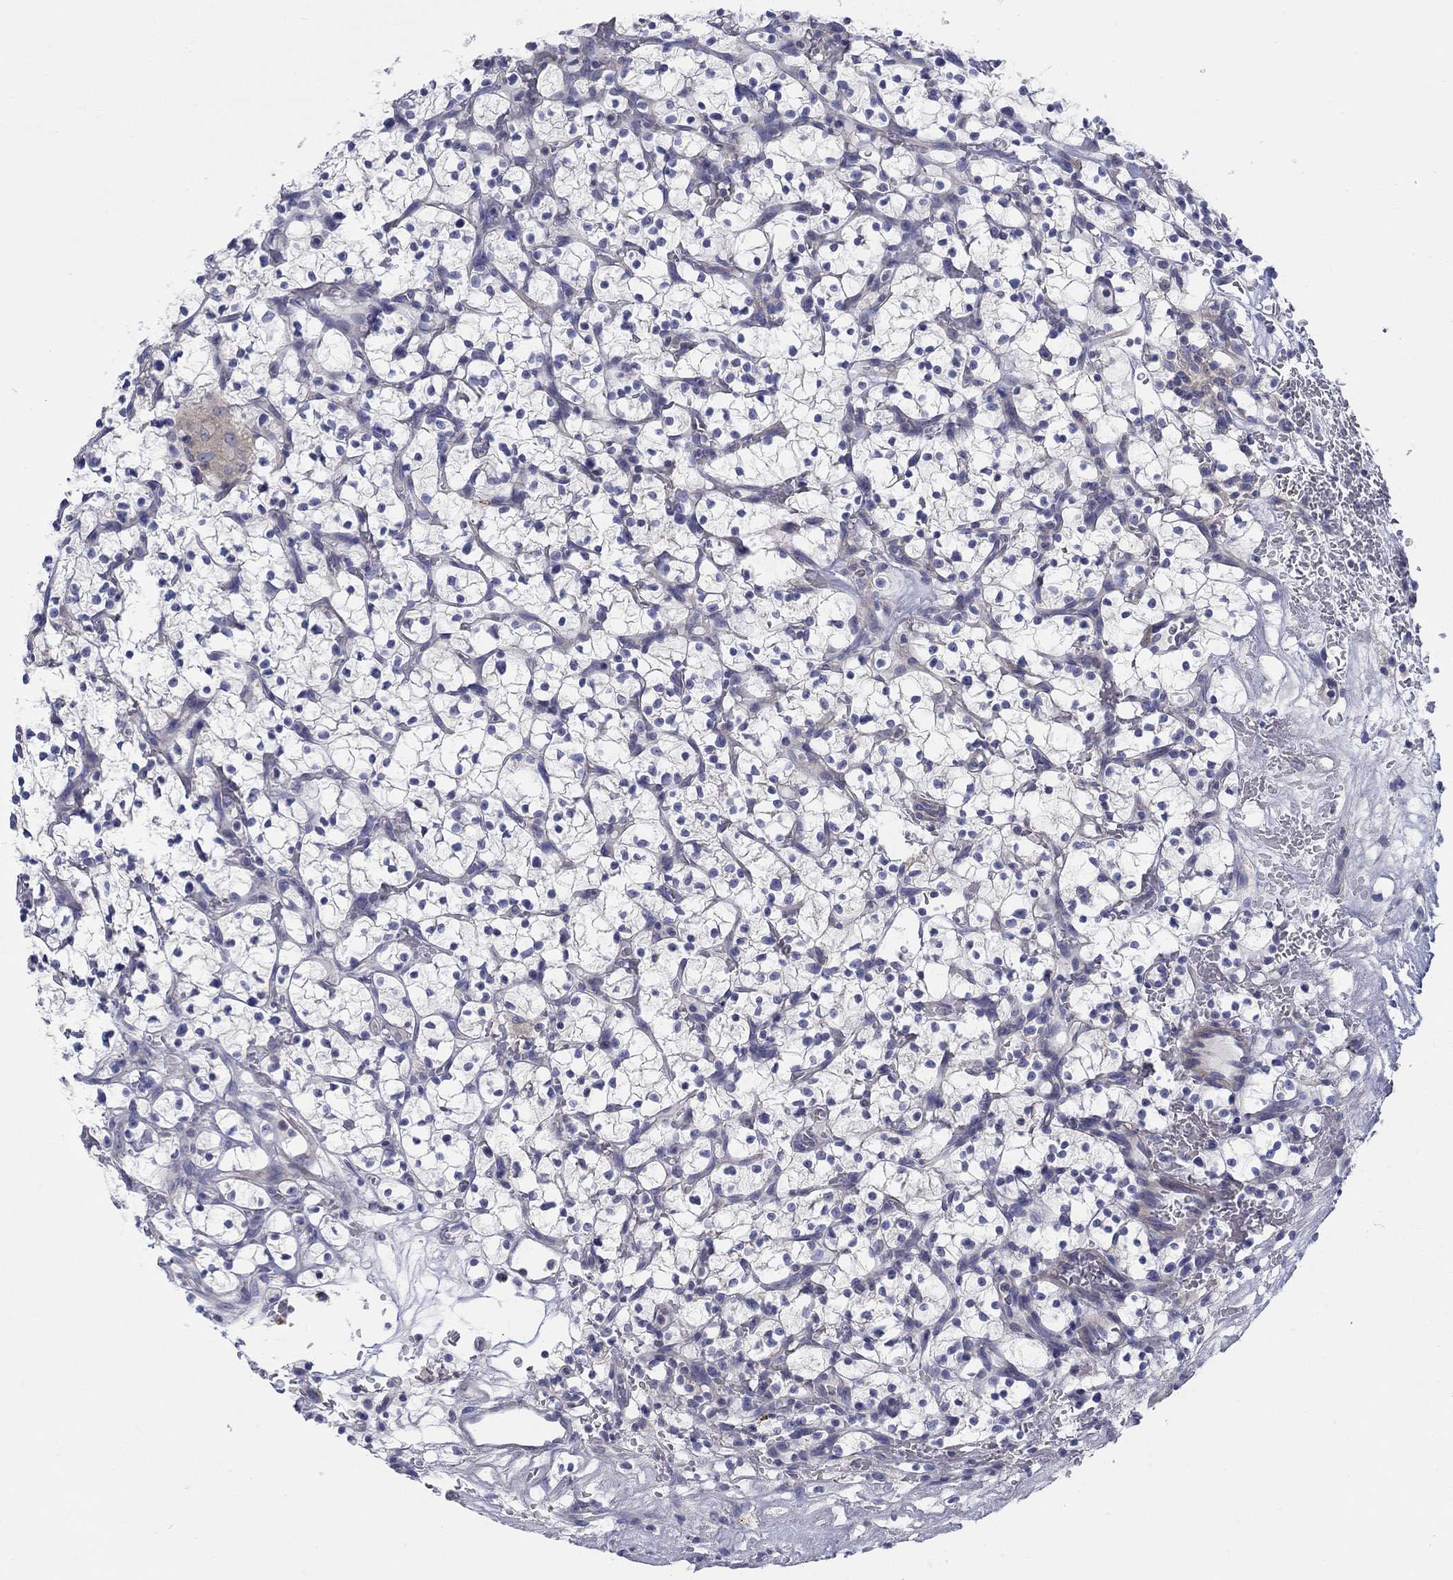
{"staining": {"intensity": "negative", "quantity": "none", "location": "none"}, "tissue": "renal cancer", "cell_type": "Tumor cells", "image_type": "cancer", "snomed": [{"axis": "morphology", "description": "Adenocarcinoma, NOS"}, {"axis": "topography", "description": "Kidney"}], "caption": "Tumor cells show no significant protein expression in renal adenocarcinoma. The staining is performed using DAB (3,3'-diaminobenzidine) brown chromogen with nuclei counter-stained in using hematoxylin.", "gene": "HAPLN4", "patient": {"sex": "female", "age": 64}}